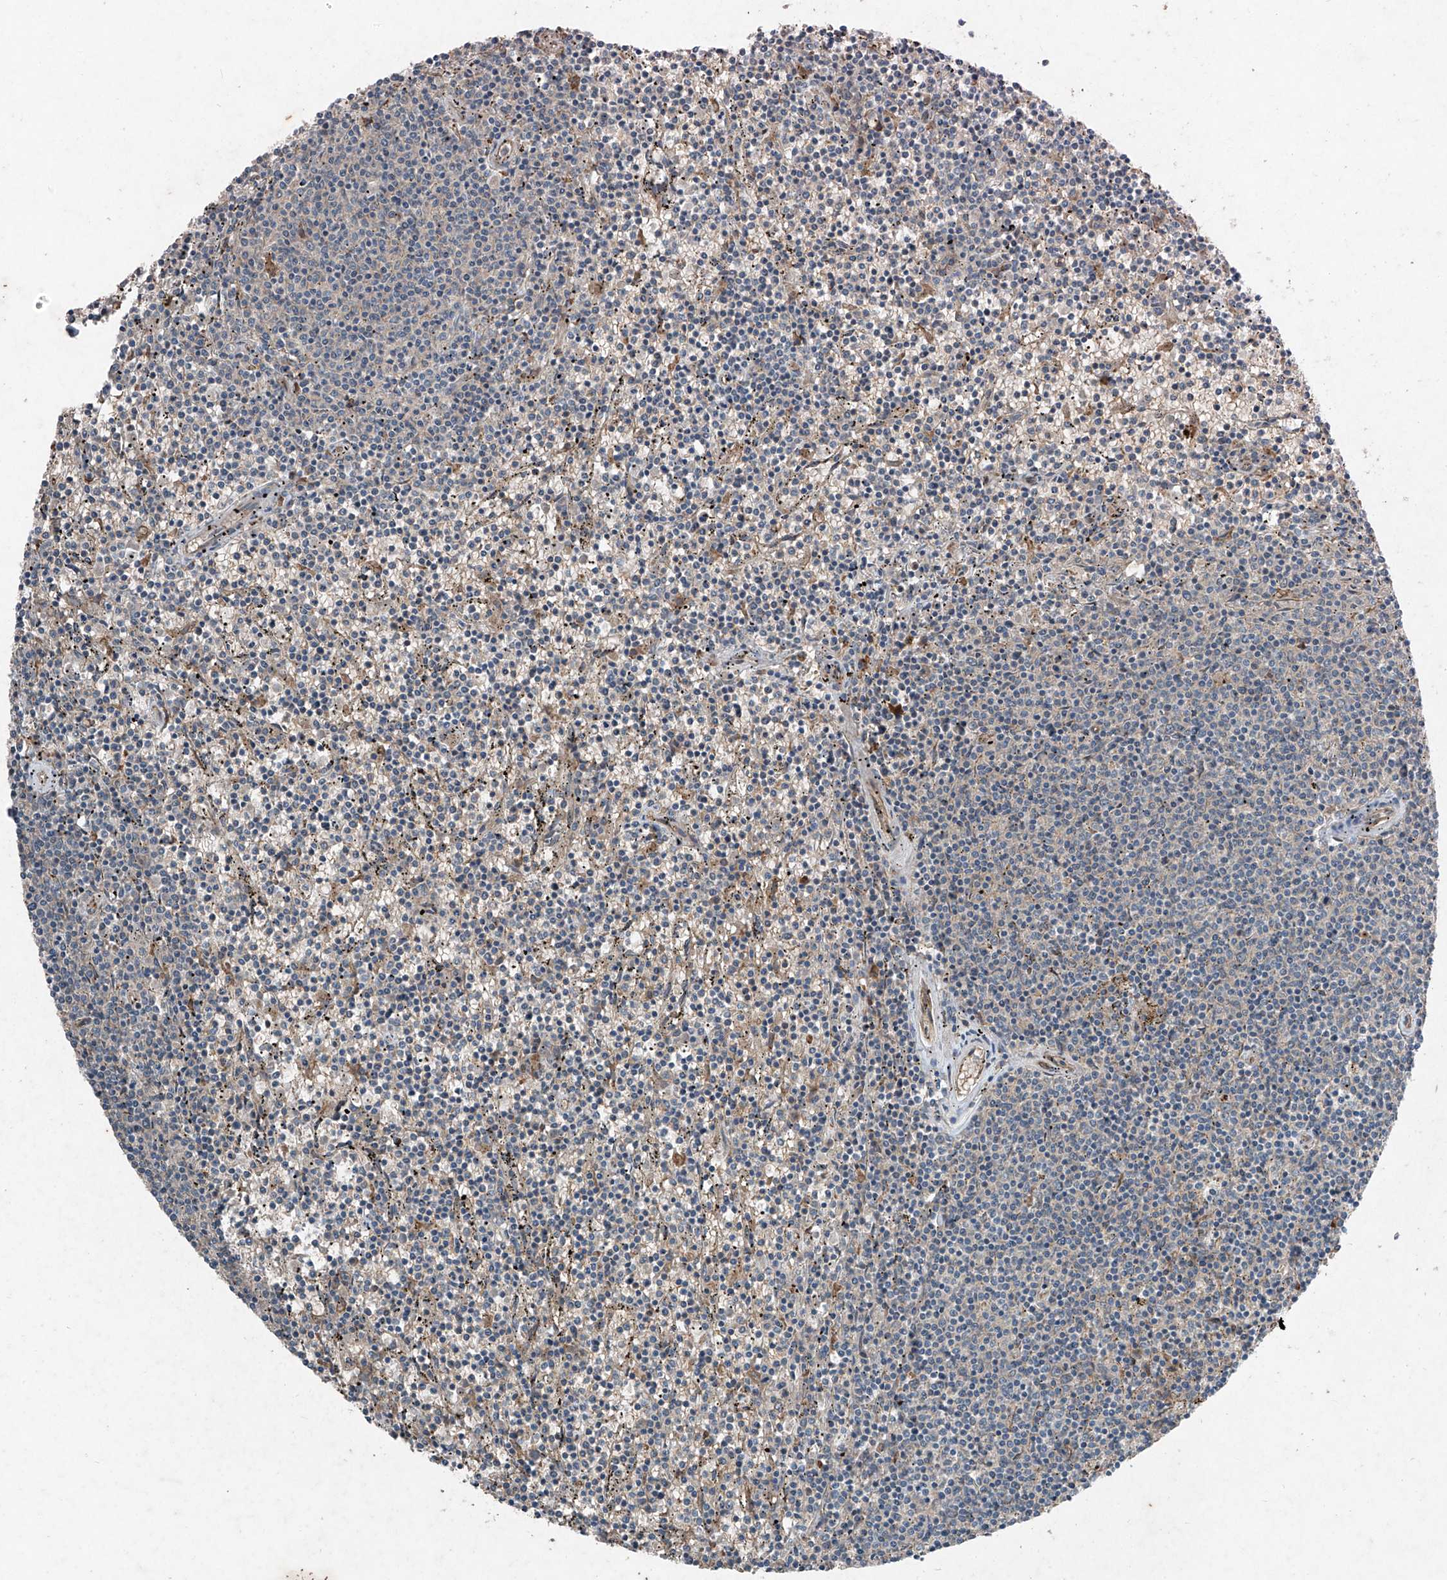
{"staining": {"intensity": "negative", "quantity": "none", "location": "none"}, "tissue": "lymphoma", "cell_type": "Tumor cells", "image_type": "cancer", "snomed": [{"axis": "morphology", "description": "Malignant lymphoma, non-Hodgkin's type, Low grade"}, {"axis": "topography", "description": "Spleen"}], "caption": "Immunohistochemical staining of human lymphoma shows no significant staining in tumor cells.", "gene": "FOXRED2", "patient": {"sex": "female", "age": 50}}